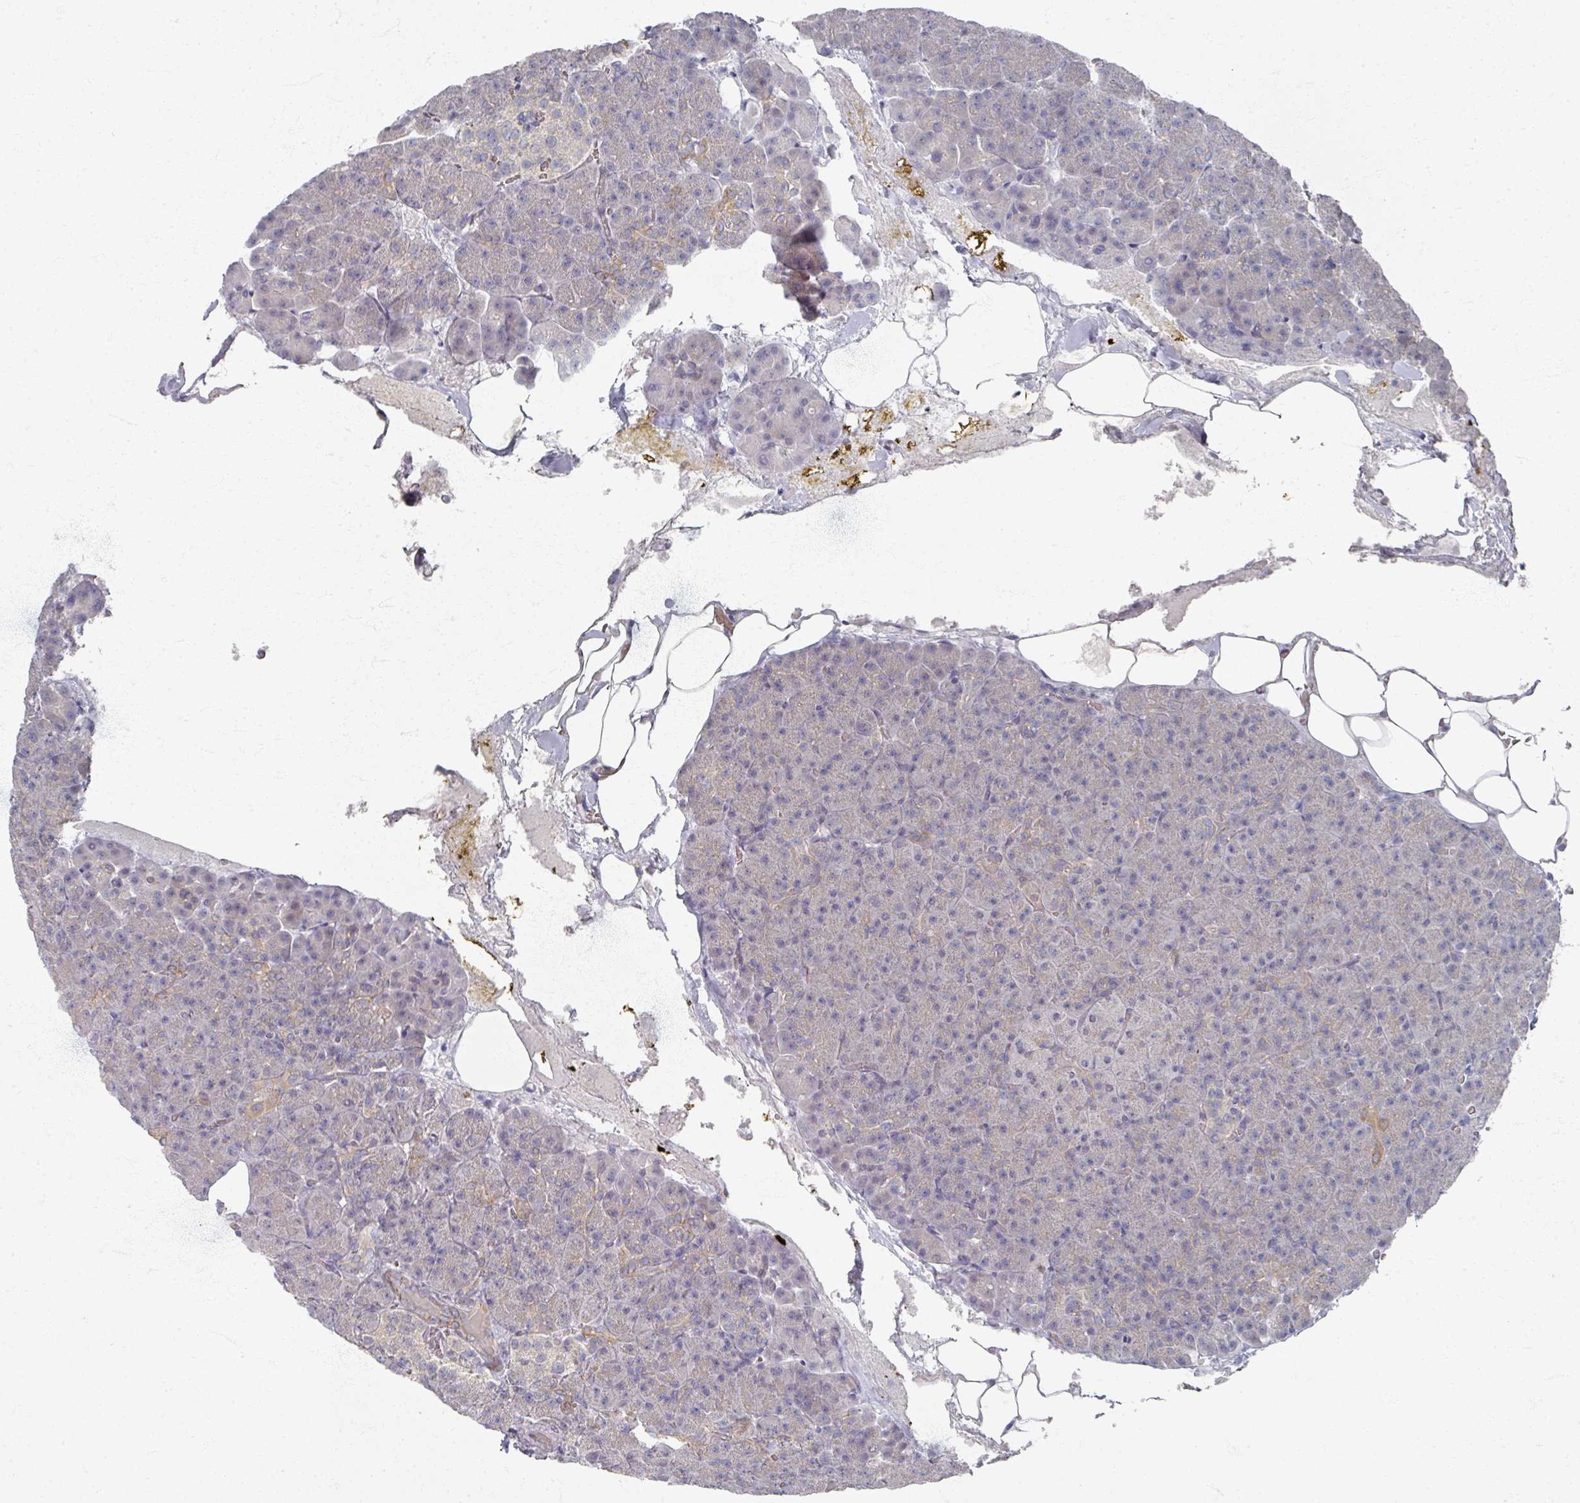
{"staining": {"intensity": "weak", "quantity": "<25%", "location": "cytoplasmic/membranous"}, "tissue": "pancreas", "cell_type": "Exocrine glandular cells", "image_type": "normal", "snomed": [{"axis": "morphology", "description": "Normal tissue, NOS"}, {"axis": "topography", "description": "Pancreas"}], "caption": "This is an immunohistochemistry (IHC) histopathology image of unremarkable pancreas. There is no expression in exocrine glandular cells.", "gene": "TTYH3", "patient": {"sex": "female", "age": 74}}